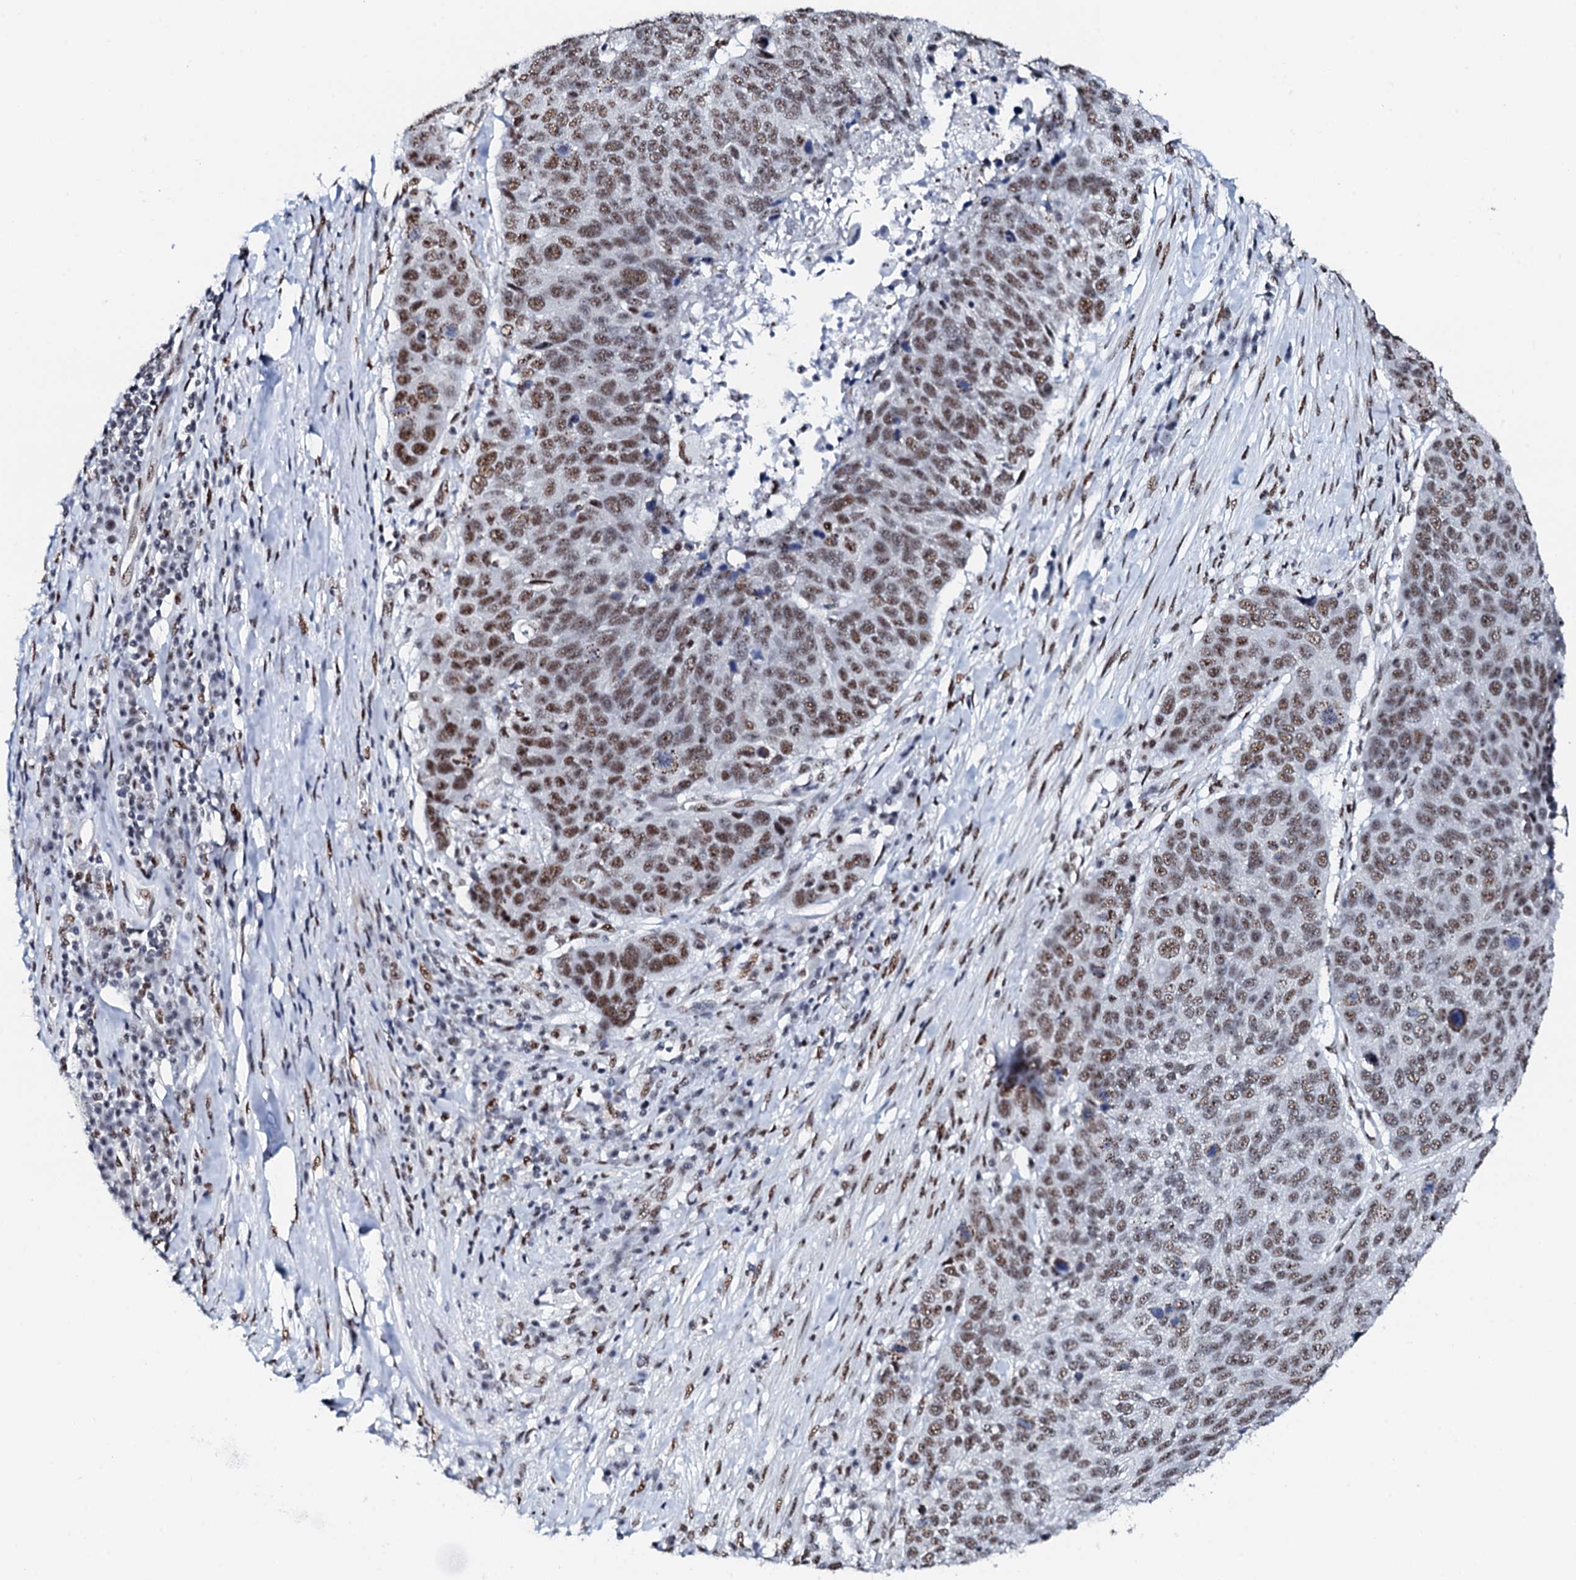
{"staining": {"intensity": "moderate", "quantity": ">75%", "location": "nuclear"}, "tissue": "lung cancer", "cell_type": "Tumor cells", "image_type": "cancer", "snomed": [{"axis": "morphology", "description": "Normal tissue, NOS"}, {"axis": "morphology", "description": "Squamous cell carcinoma, NOS"}, {"axis": "topography", "description": "Lymph node"}, {"axis": "topography", "description": "Lung"}], "caption": "About >75% of tumor cells in human lung cancer display moderate nuclear protein expression as visualized by brown immunohistochemical staining.", "gene": "NKAPD1", "patient": {"sex": "male", "age": 66}}